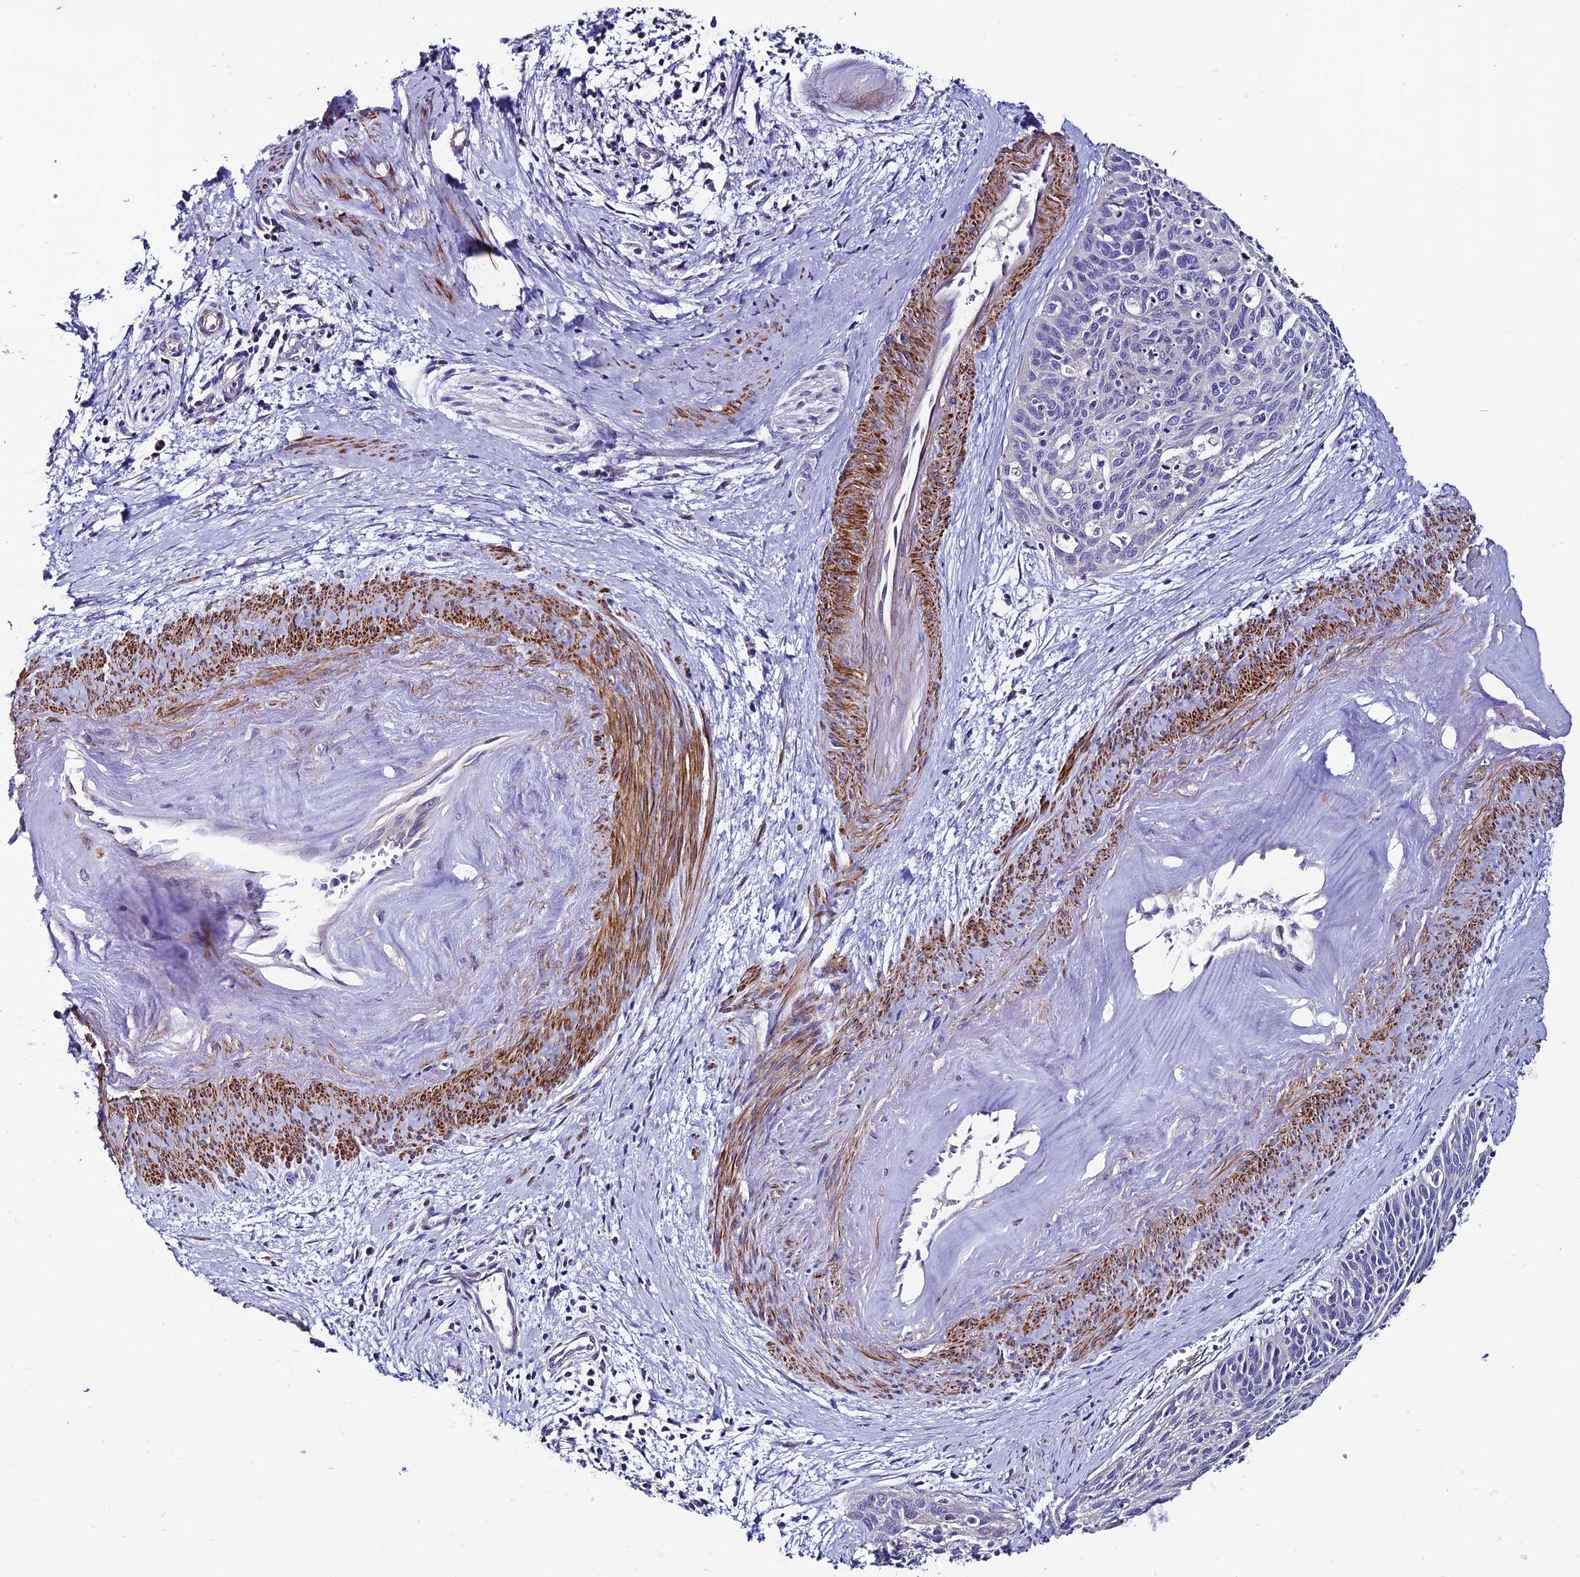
{"staining": {"intensity": "negative", "quantity": "none", "location": "none"}, "tissue": "cervical cancer", "cell_type": "Tumor cells", "image_type": "cancer", "snomed": [{"axis": "morphology", "description": "Squamous cell carcinoma, NOS"}, {"axis": "topography", "description": "Cervix"}], "caption": "Protein analysis of cervical cancer (squamous cell carcinoma) demonstrates no significant staining in tumor cells. (Immunohistochemistry (ihc), brightfield microscopy, high magnification).", "gene": "FAM178B", "patient": {"sex": "female", "age": 55}}